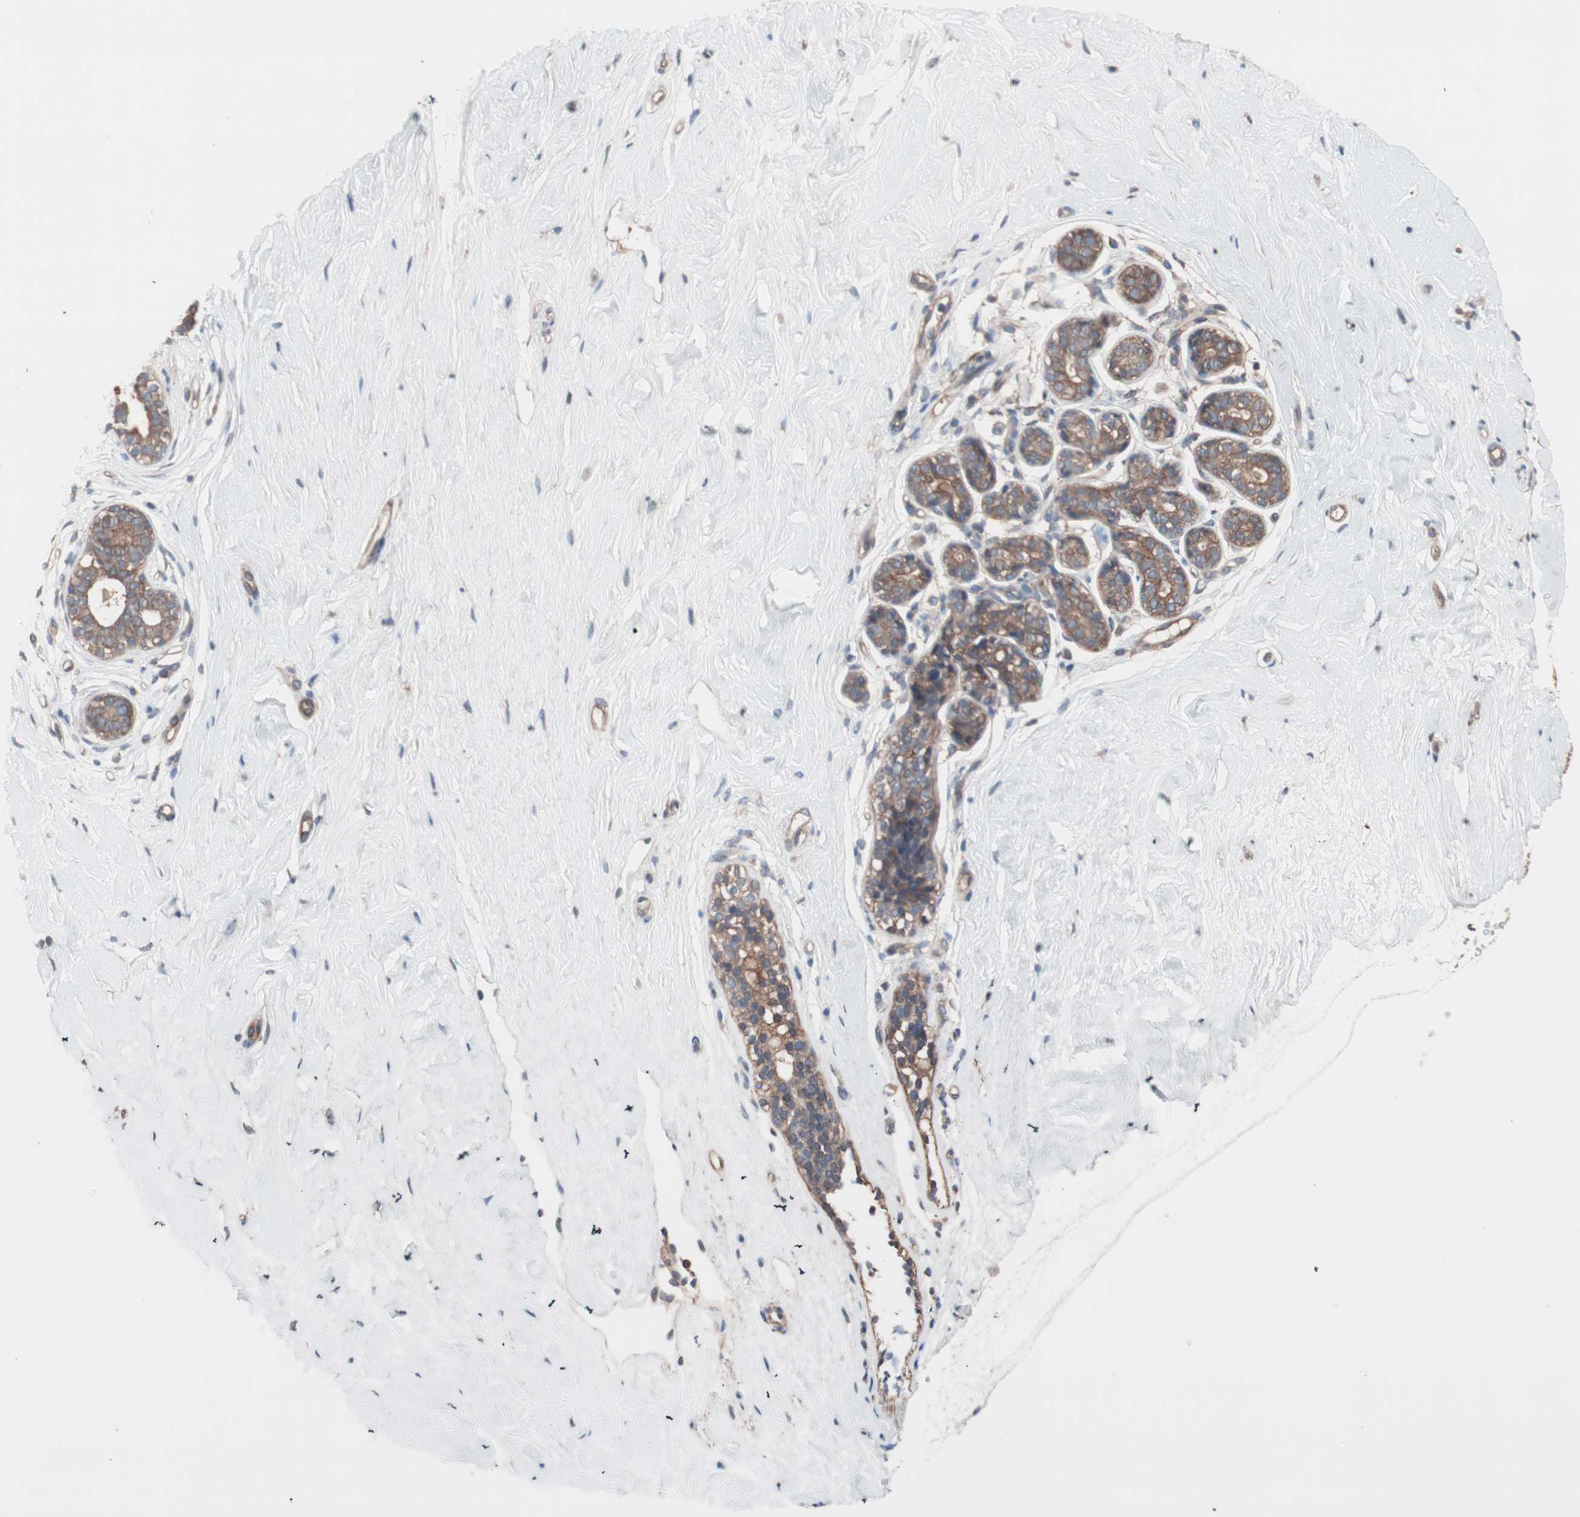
{"staining": {"intensity": "negative", "quantity": "none", "location": "none"}, "tissue": "breast", "cell_type": "Adipocytes", "image_type": "normal", "snomed": [{"axis": "morphology", "description": "Normal tissue, NOS"}, {"axis": "topography", "description": "Breast"}], "caption": "The micrograph shows no staining of adipocytes in benign breast. The staining was performed using DAB (3,3'-diaminobenzidine) to visualize the protein expression in brown, while the nuclei were stained in blue with hematoxylin (Magnification: 20x).", "gene": "ATG7", "patient": {"sex": "female", "age": 23}}